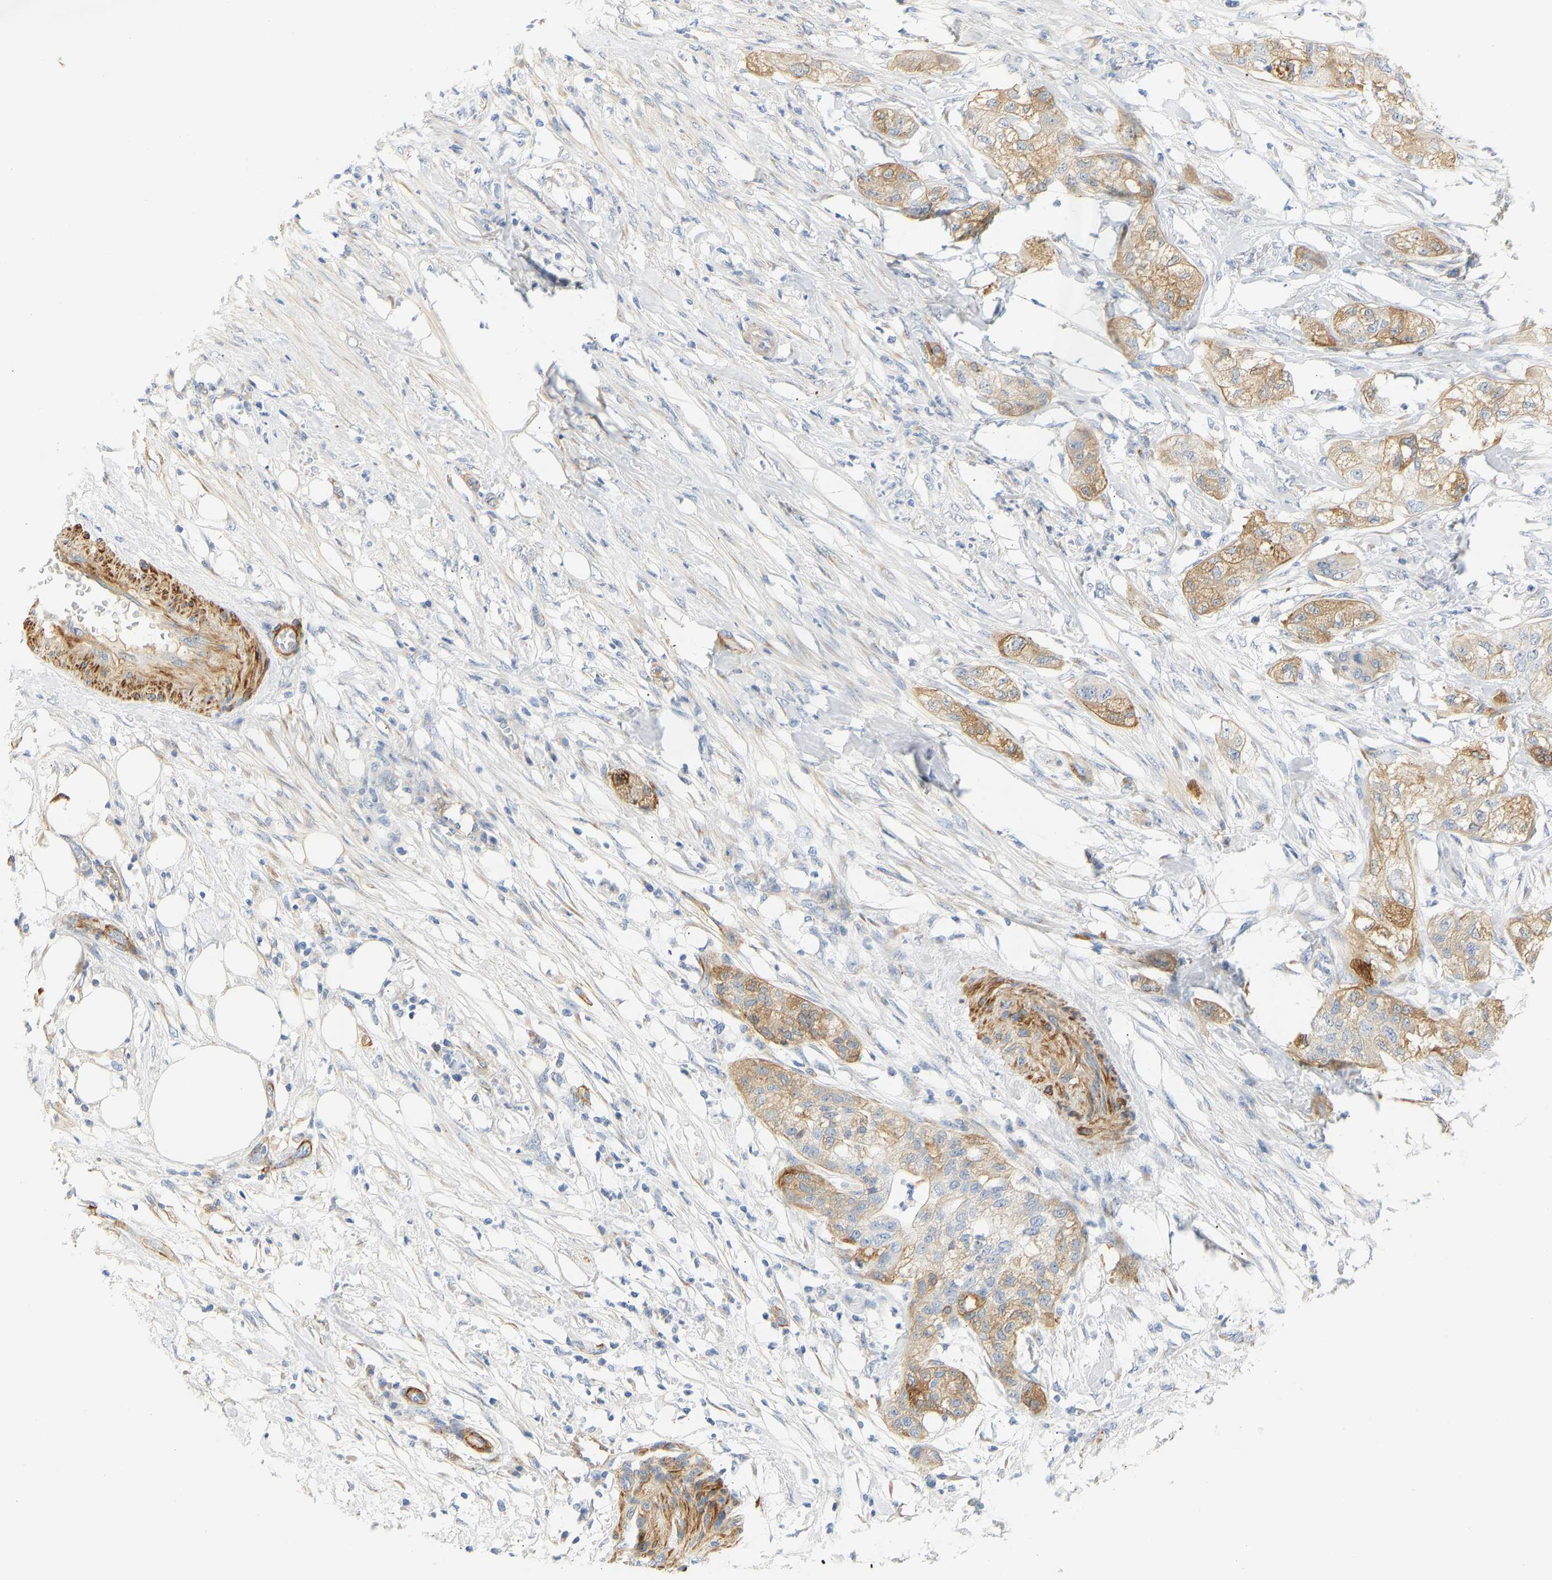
{"staining": {"intensity": "moderate", "quantity": ">75%", "location": "cytoplasmic/membranous"}, "tissue": "pancreatic cancer", "cell_type": "Tumor cells", "image_type": "cancer", "snomed": [{"axis": "morphology", "description": "Adenocarcinoma, NOS"}, {"axis": "topography", "description": "Pancreas"}], "caption": "Pancreatic cancer was stained to show a protein in brown. There is medium levels of moderate cytoplasmic/membranous positivity in approximately >75% of tumor cells.", "gene": "SLC30A7", "patient": {"sex": "female", "age": 78}}